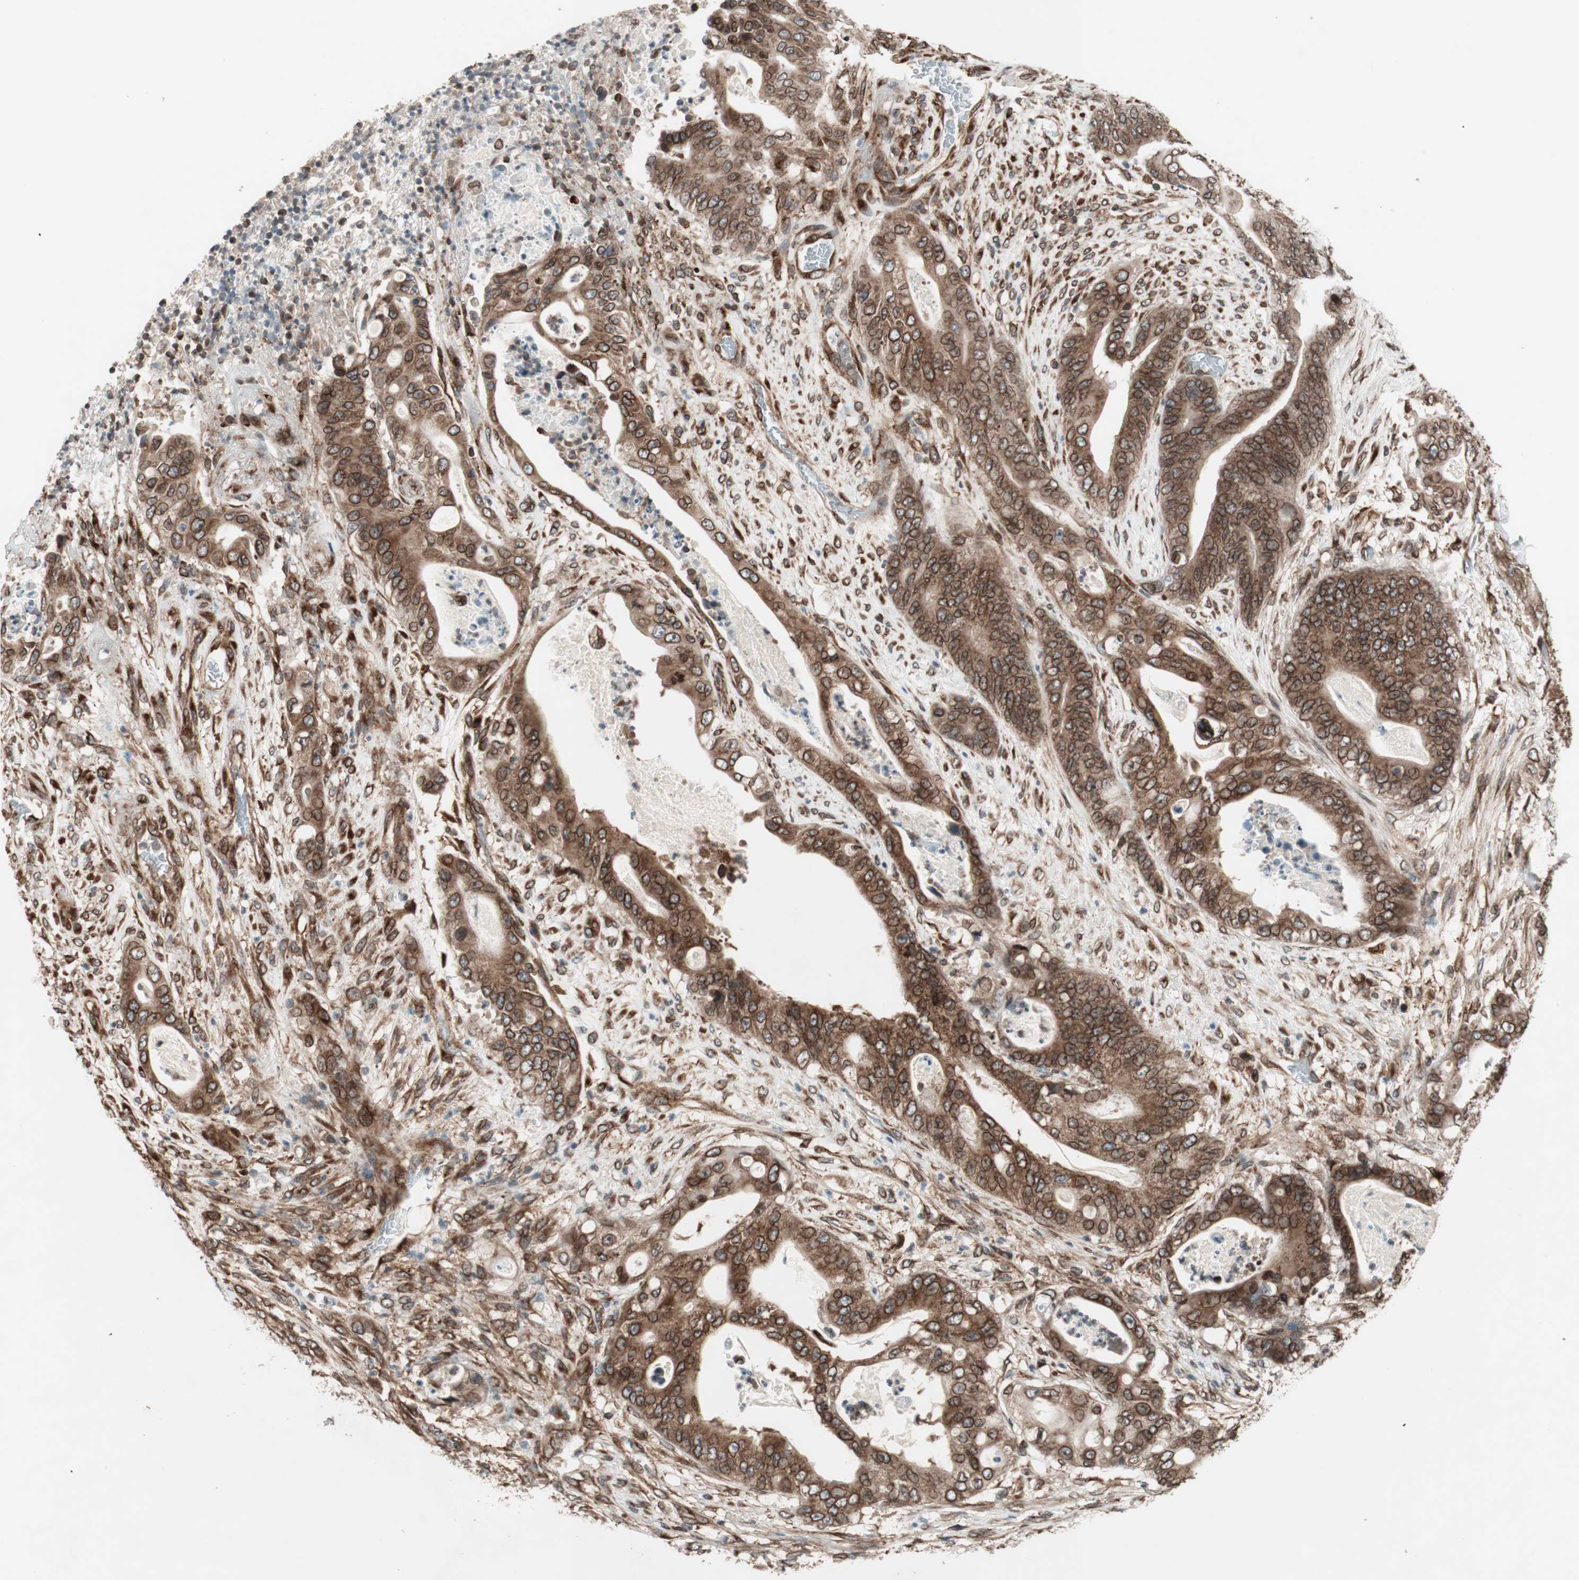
{"staining": {"intensity": "strong", "quantity": ">75%", "location": "cytoplasmic/membranous,nuclear"}, "tissue": "stomach cancer", "cell_type": "Tumor cells", "image_type": "cancer", "snomed": [{"axis": "morphology", "description": "Adenocarcinoma, NOS"}, {"axis": "topography", "description": "Stomach"}], "caption": "High-magnification brightfield microscopy of stomach cancer stained with DAB (brown) and counterstained with hematoxylin (blue). tumor cells exhibit strong cytoplasmic/membranous and nuclear staining is identified in approximately>75% of cells. Nuclei are stained in blue.", "gene": "NUP62", "patient": {"sex": "female", "age": 73}}